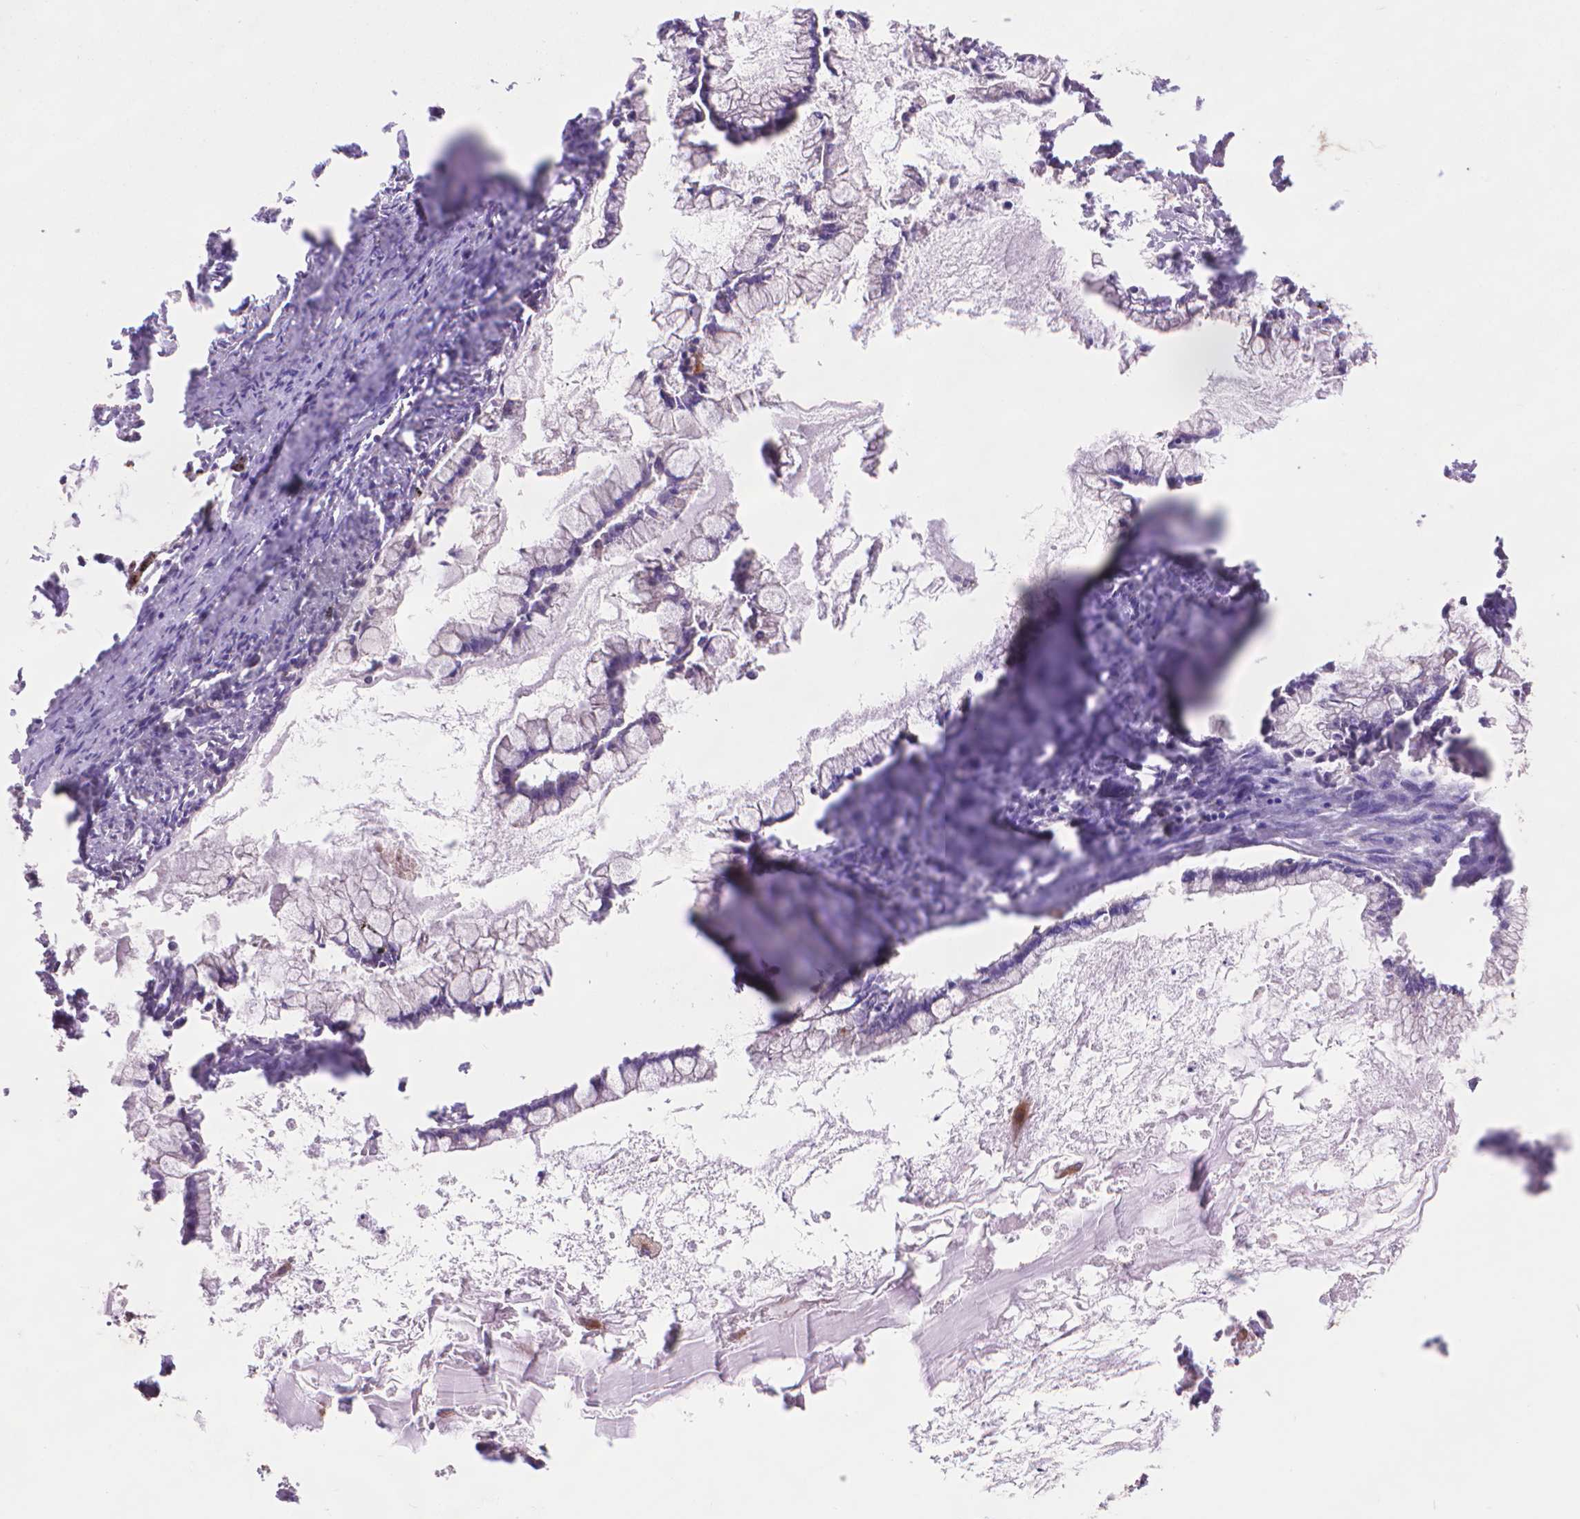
{"staining": {"intensity": "weak", "quantity": "25%-75%", "location": "cytoplasmic/membranous"}, "tissue": "ovarian cancer", "cell_type": "Tumor cells", "image_type": "cancer", "snomed": [{"axis": "morphology", "description": "Cystadenocarcinoma, mucinous, NOS"}, {"axis": "topography", "description": "Ovary"}], "caption": "About 25%-75% of tumor cells in ovarian cancer reveal weak cytoplasmic/membranous protein expression as visualized by brown immunohistochemical staining.", "gene": "GLB1", "patient": {"sex": "female", "age": 67}}